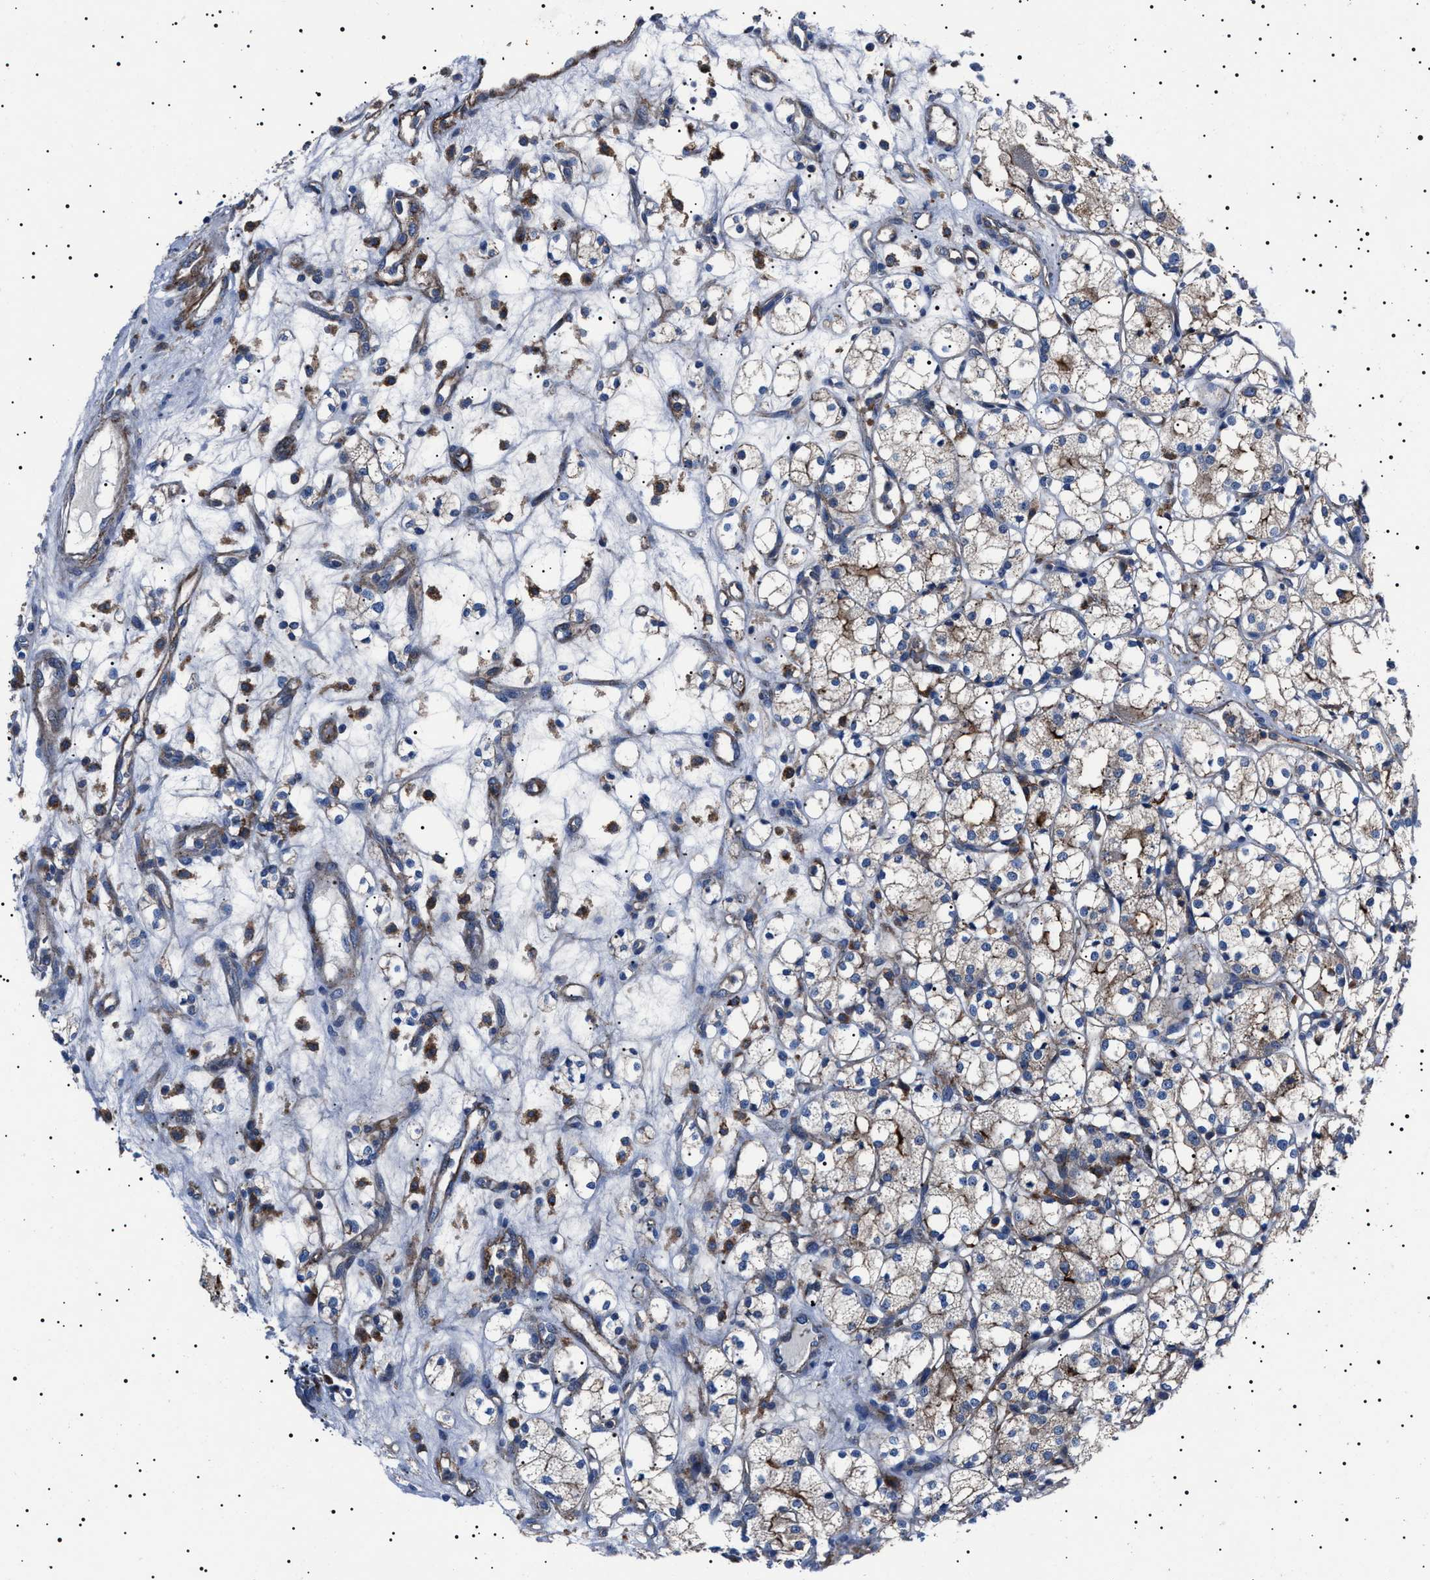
{"staining": {"intensity": "strong", "quantity": "<25%", "location": "cytoplasmic/membranous"}, "tissue": "renal cancer", "cell_type": "Tumor cells", "image_type": "cancer", "snomed": [{"axis": "morphology", "description": "Adenocarcinoma, NOS"}, {"axis": "topography", "description": "Kidney"}], "caption": "Immunohistochemistry (IHC) micrograph of renal adenocarcinoma stained for a protein (brown), which reveals medium levels of strong cytoplasmic/membranous positivity in about <25% of tumor cells.", "gene": "NEU1", "patient": {"sex": "male", "age": 77}}